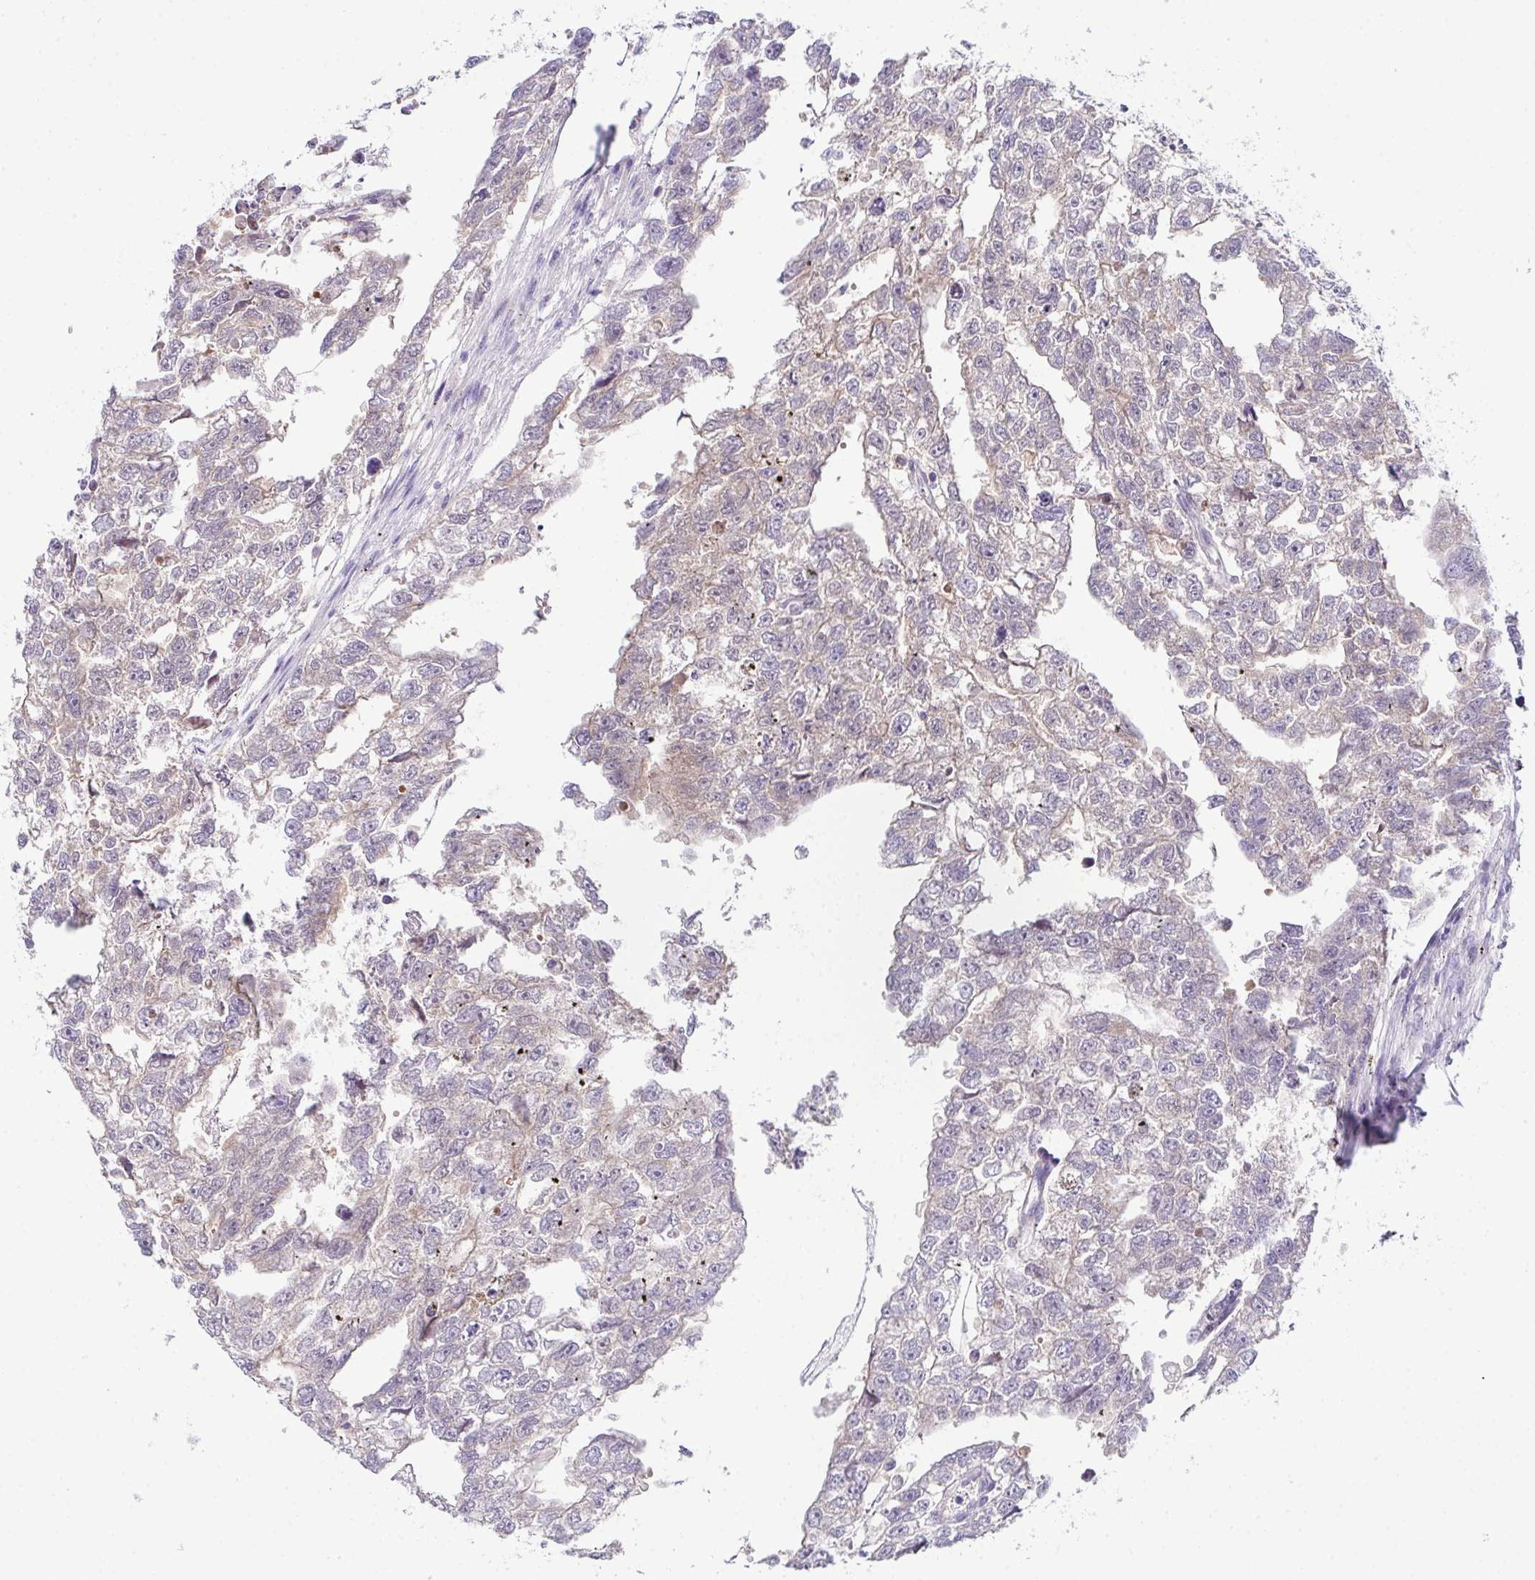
{"staining": {"intensity": "negative", "quantity": "none", "location": "none"}, "tissue": "testis cancer", "cell_type": "Tumor cells", "image_type": "cancer", "snomed": [{"axis": "morphology", "description": "Carcinoma, Embryonal, NOS"}, {"axis": "morphology", "description": "Teratoma, malignant, NOS"}, {"axis": "topography", "description": "Testis"}], "caption": "Tumor cells show no significant staining in testis cancer.", "gene": "CFAP97D1", "patient": {"sex": "male", "age": 44}}